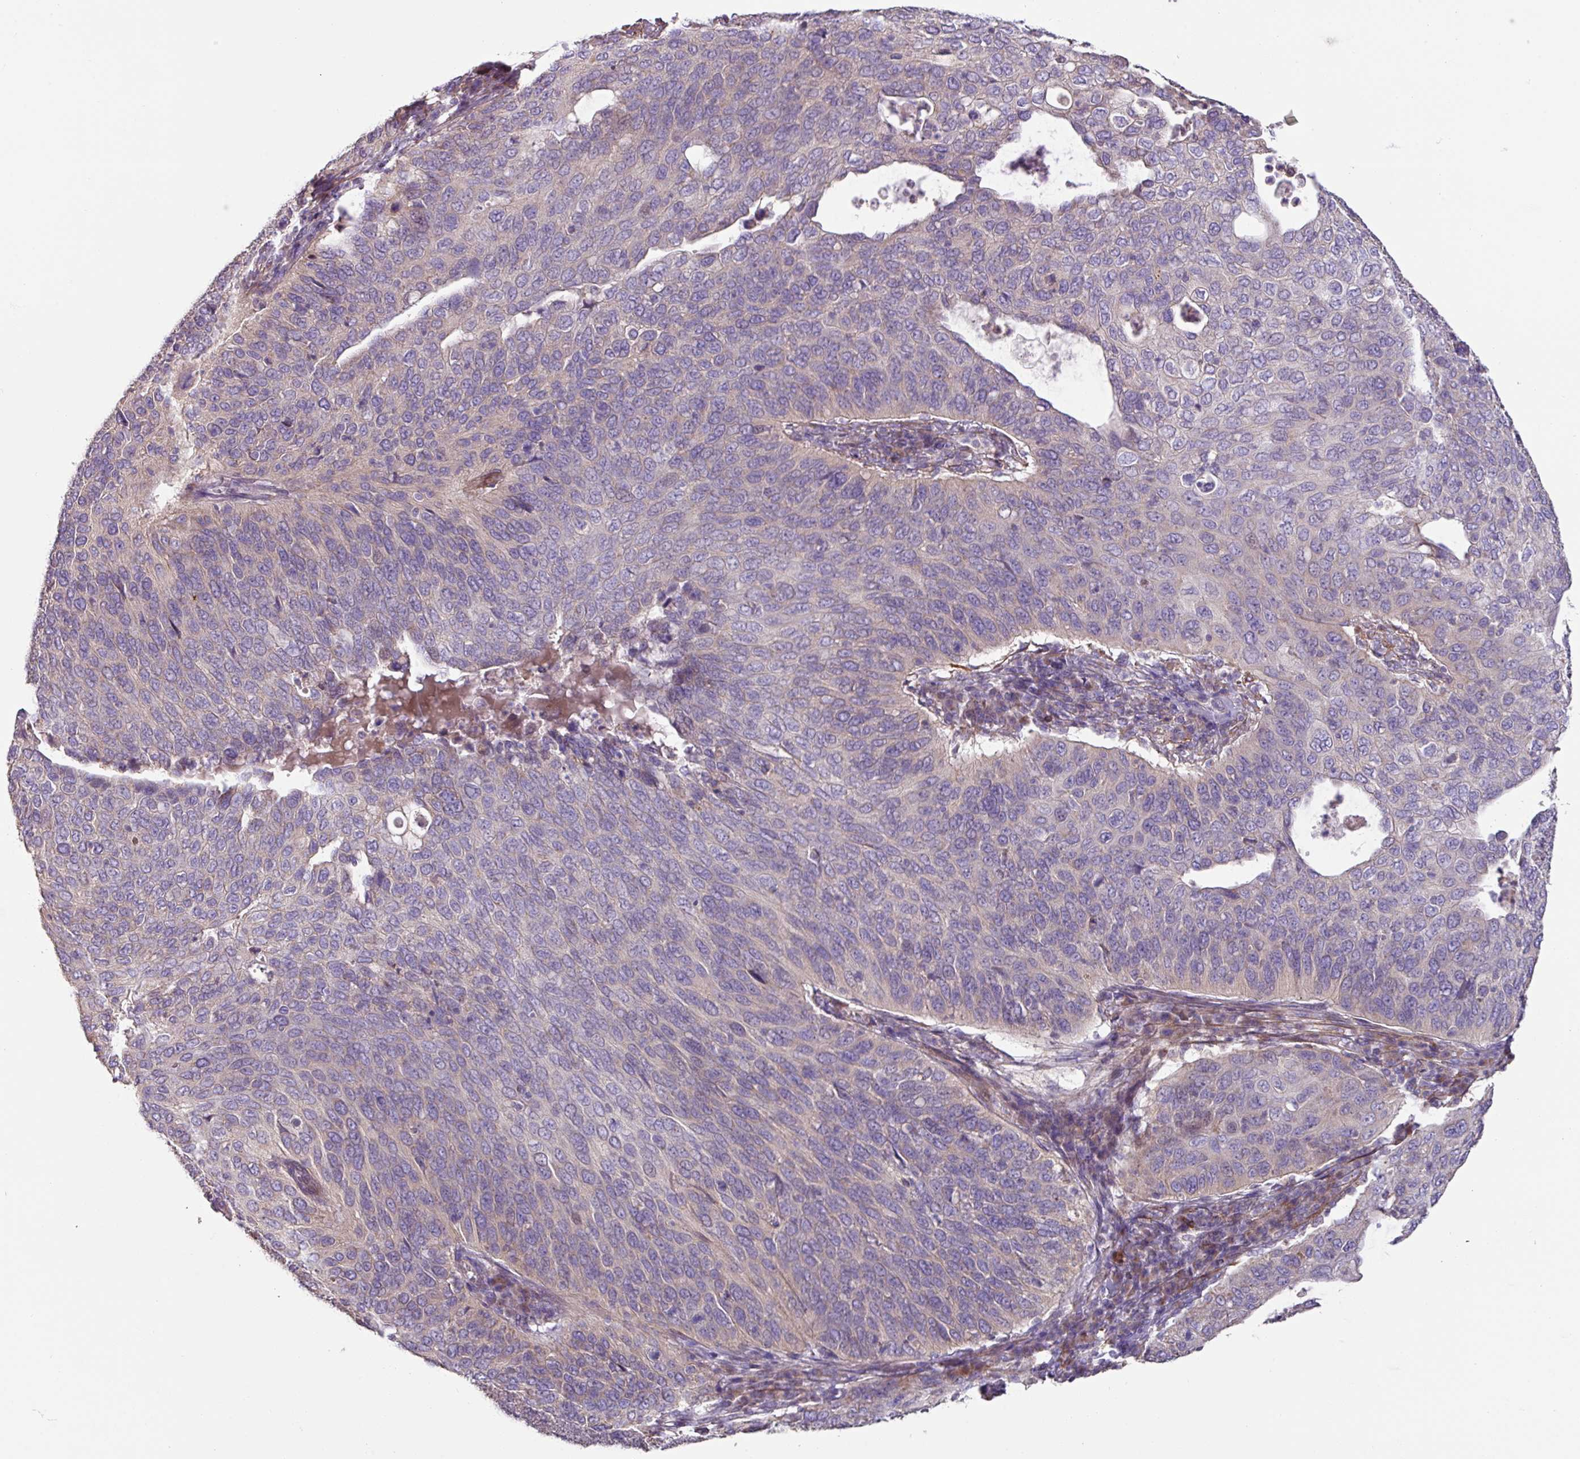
{"staining": {"intensity": "negative", "quantity": "none", "location": "none"}, "tissue": "cervical cancer", "cell_type": "Tumor cells", "image_type": "cancer", "snomed": [{"axis": "morphology", "description": "Squamous cell carcinoma, NOS"}, {"axis": "topography", "description": "Cervix"}], "caption": "A photomicrograph of human cervical cancer is negative for staining in tumor cells.", "gene": "MRRF", "patient": {"sex": "female", "age": 36}}